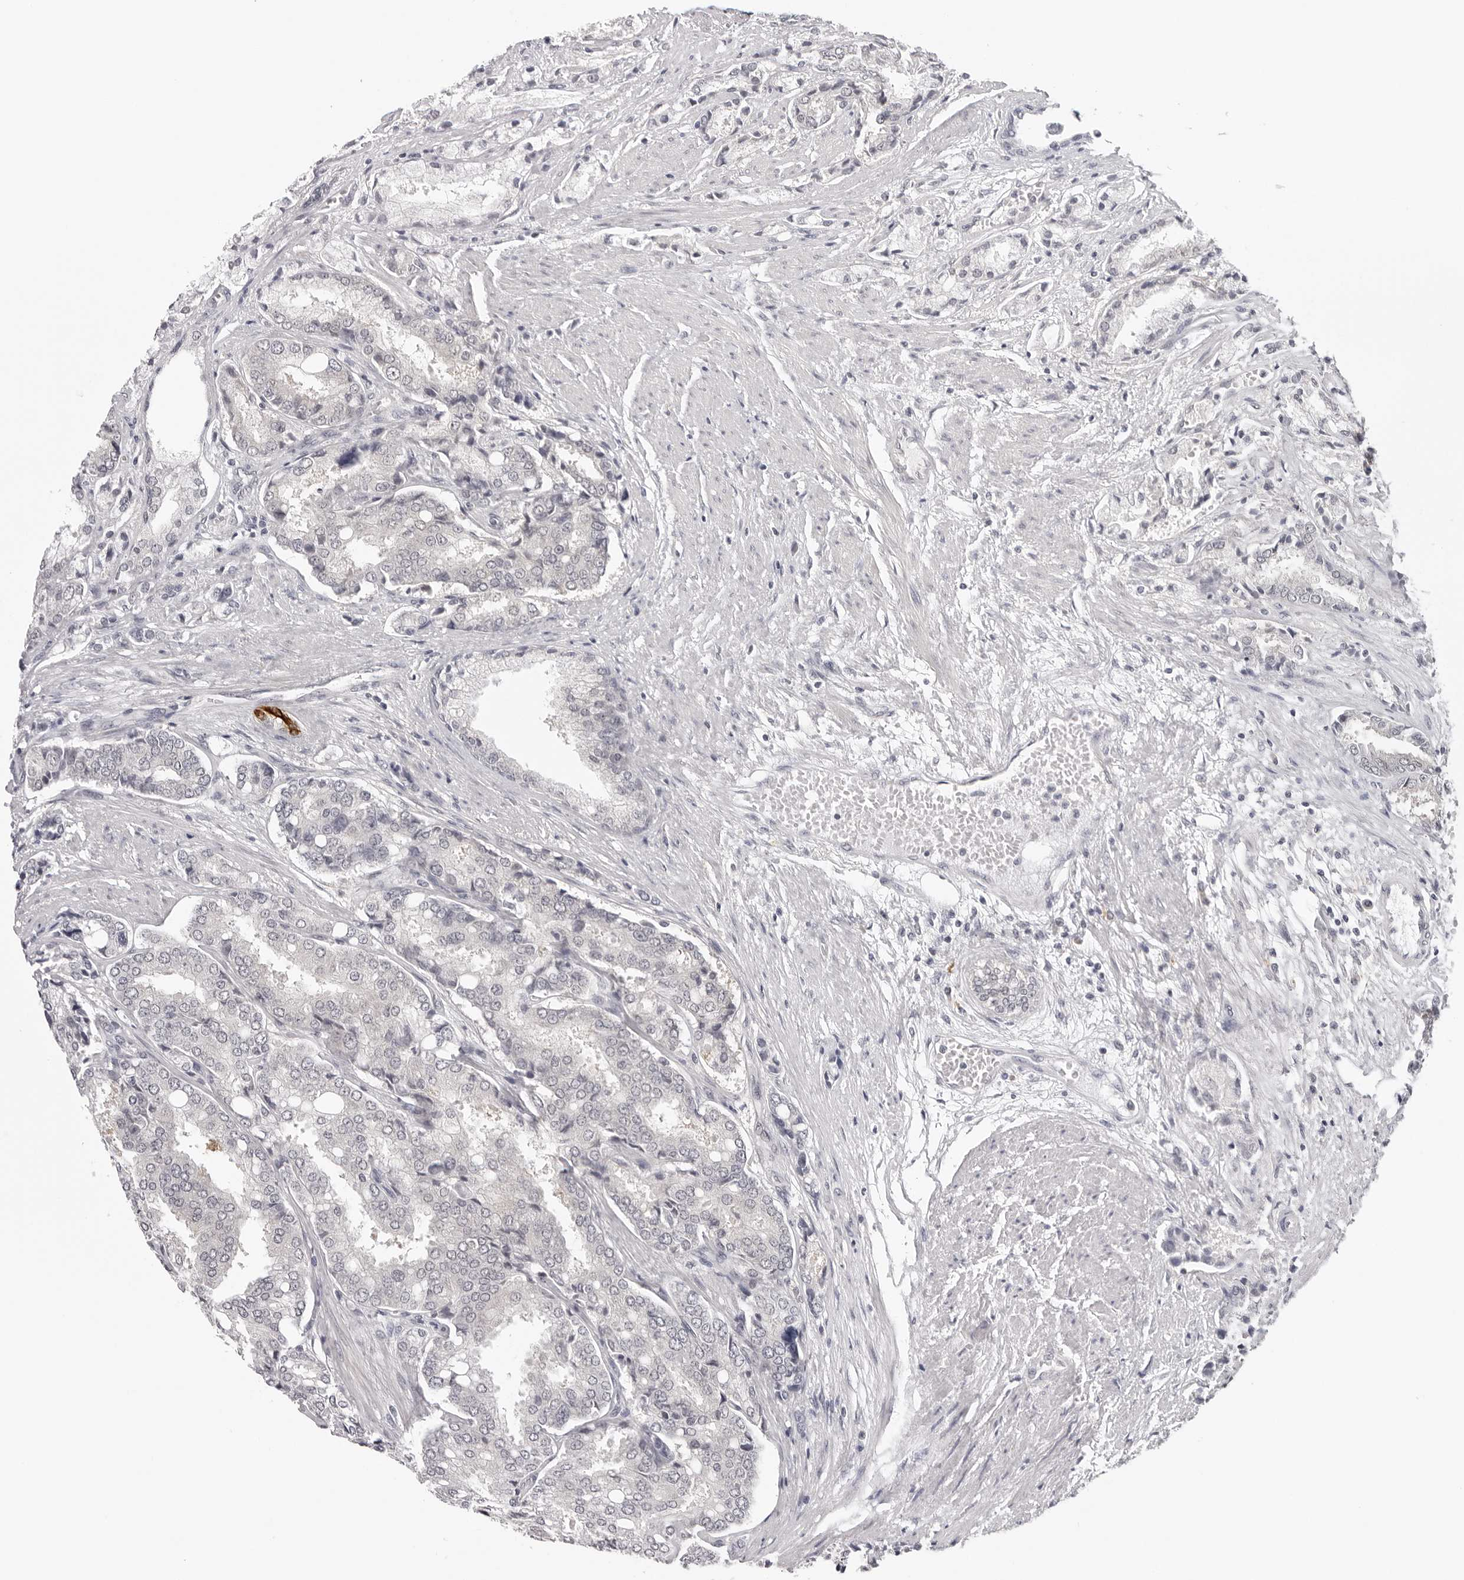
{"staining": {"intensity": "negative", "quantity": "none", "location": "none"}, "tissue": "prostate cancer", "cell_type": "Tumor cells", "image_type": "cancer", "snomed": [{"axis": "morphology", "description": "Adenocarcinoma, High grade"}, {"axis": "topography", "description": "Prostate"}], "caption": "The histopathology image shows no staining of tumor cells in prostate cancer.", "gene": "PRUNE1", "patient": {"sex": "male", "age": 50}}